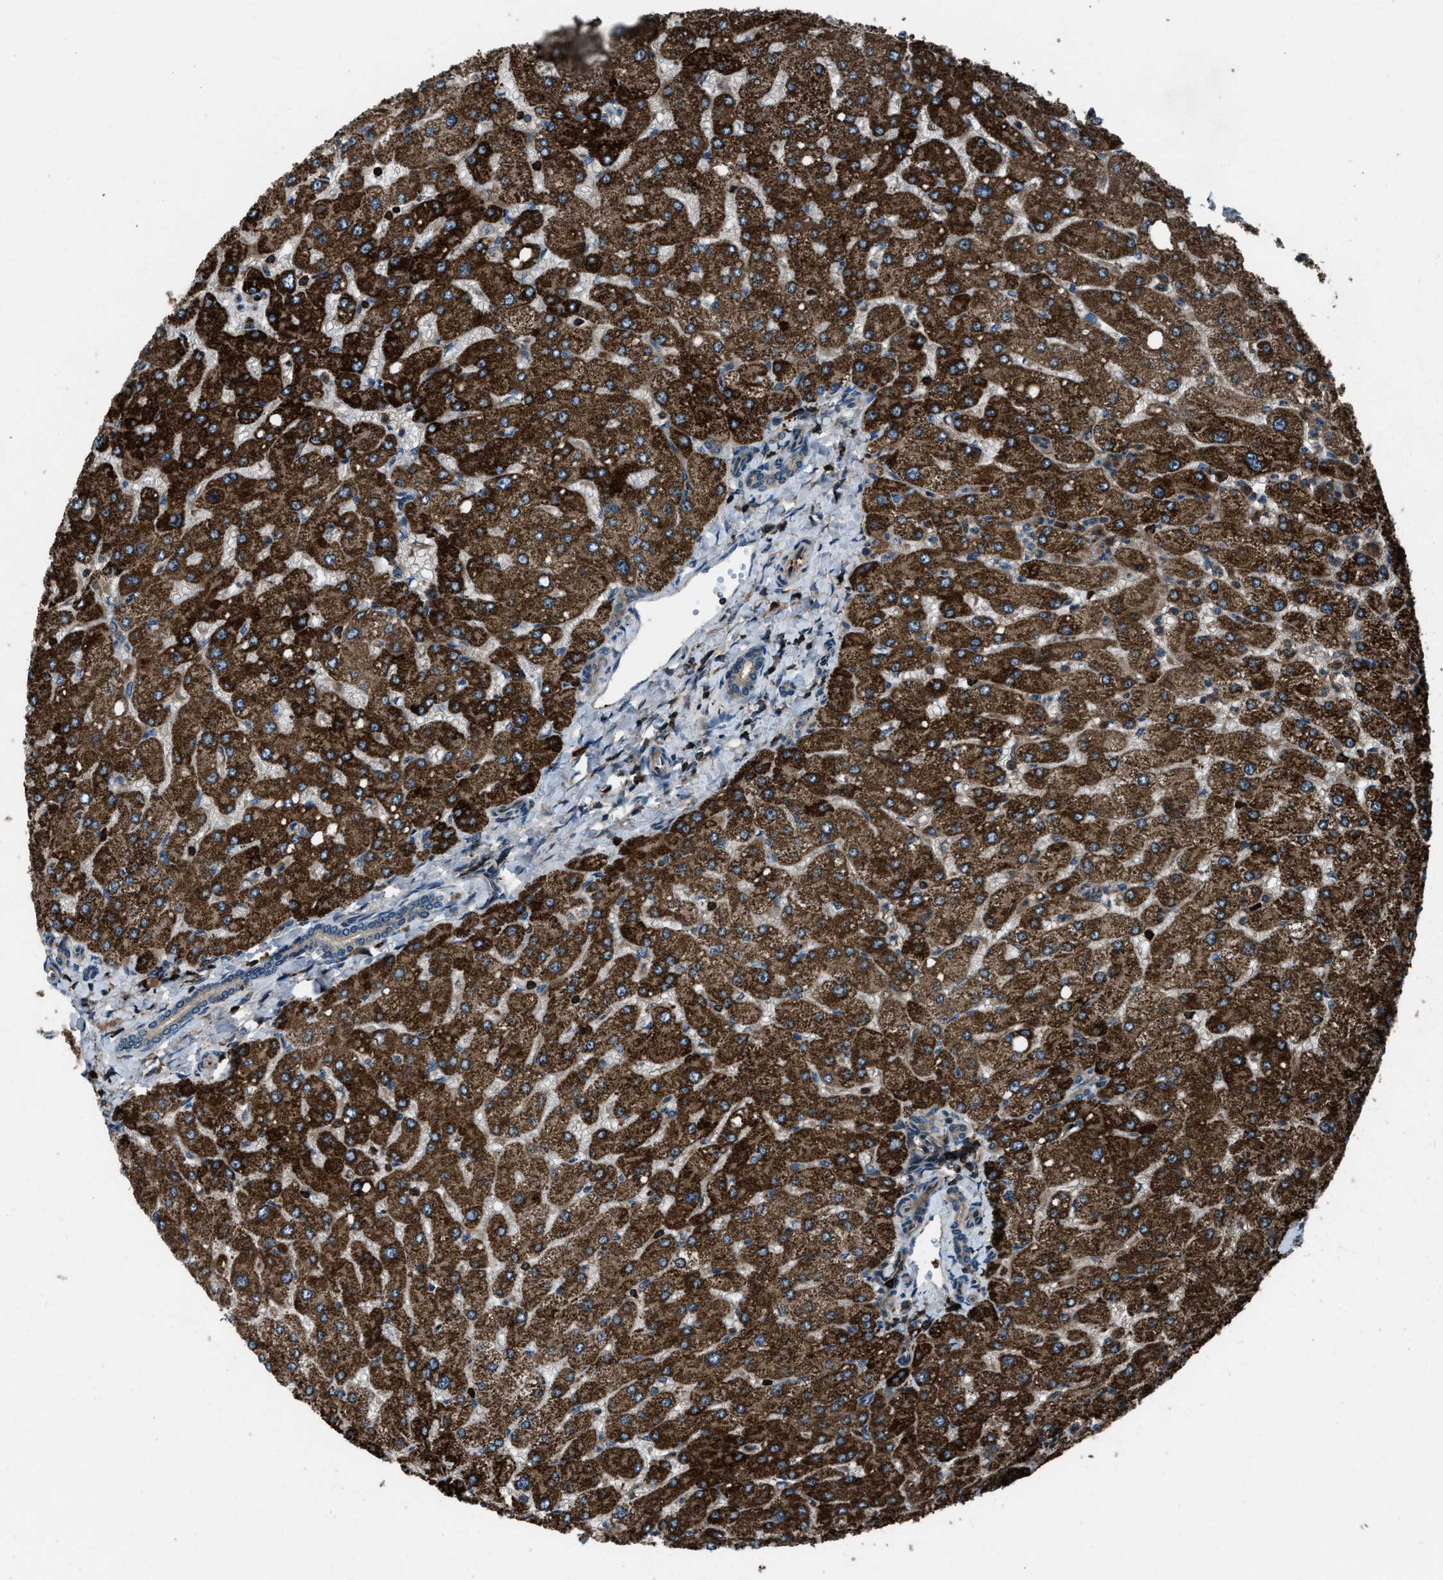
{"staining": {"intensity": "weak", "quantity": ">75%", "location": "cytoplasmic/membranous"}, "tissue": "liver", "cell_type": "Cholangiocytes", "image_type": "normal", "snomed": [{"axis": "morphology", "description": "Normal tissue, NOS"}, {"axis": "topography", "description": "Liver"}], "caption": "Weak cytoplasmic/membranous protein positivity is seen in about >75% of cholangiocytes in liver.", "gene": "SNX30", "patient": {"sex": "male", "age": 55}}